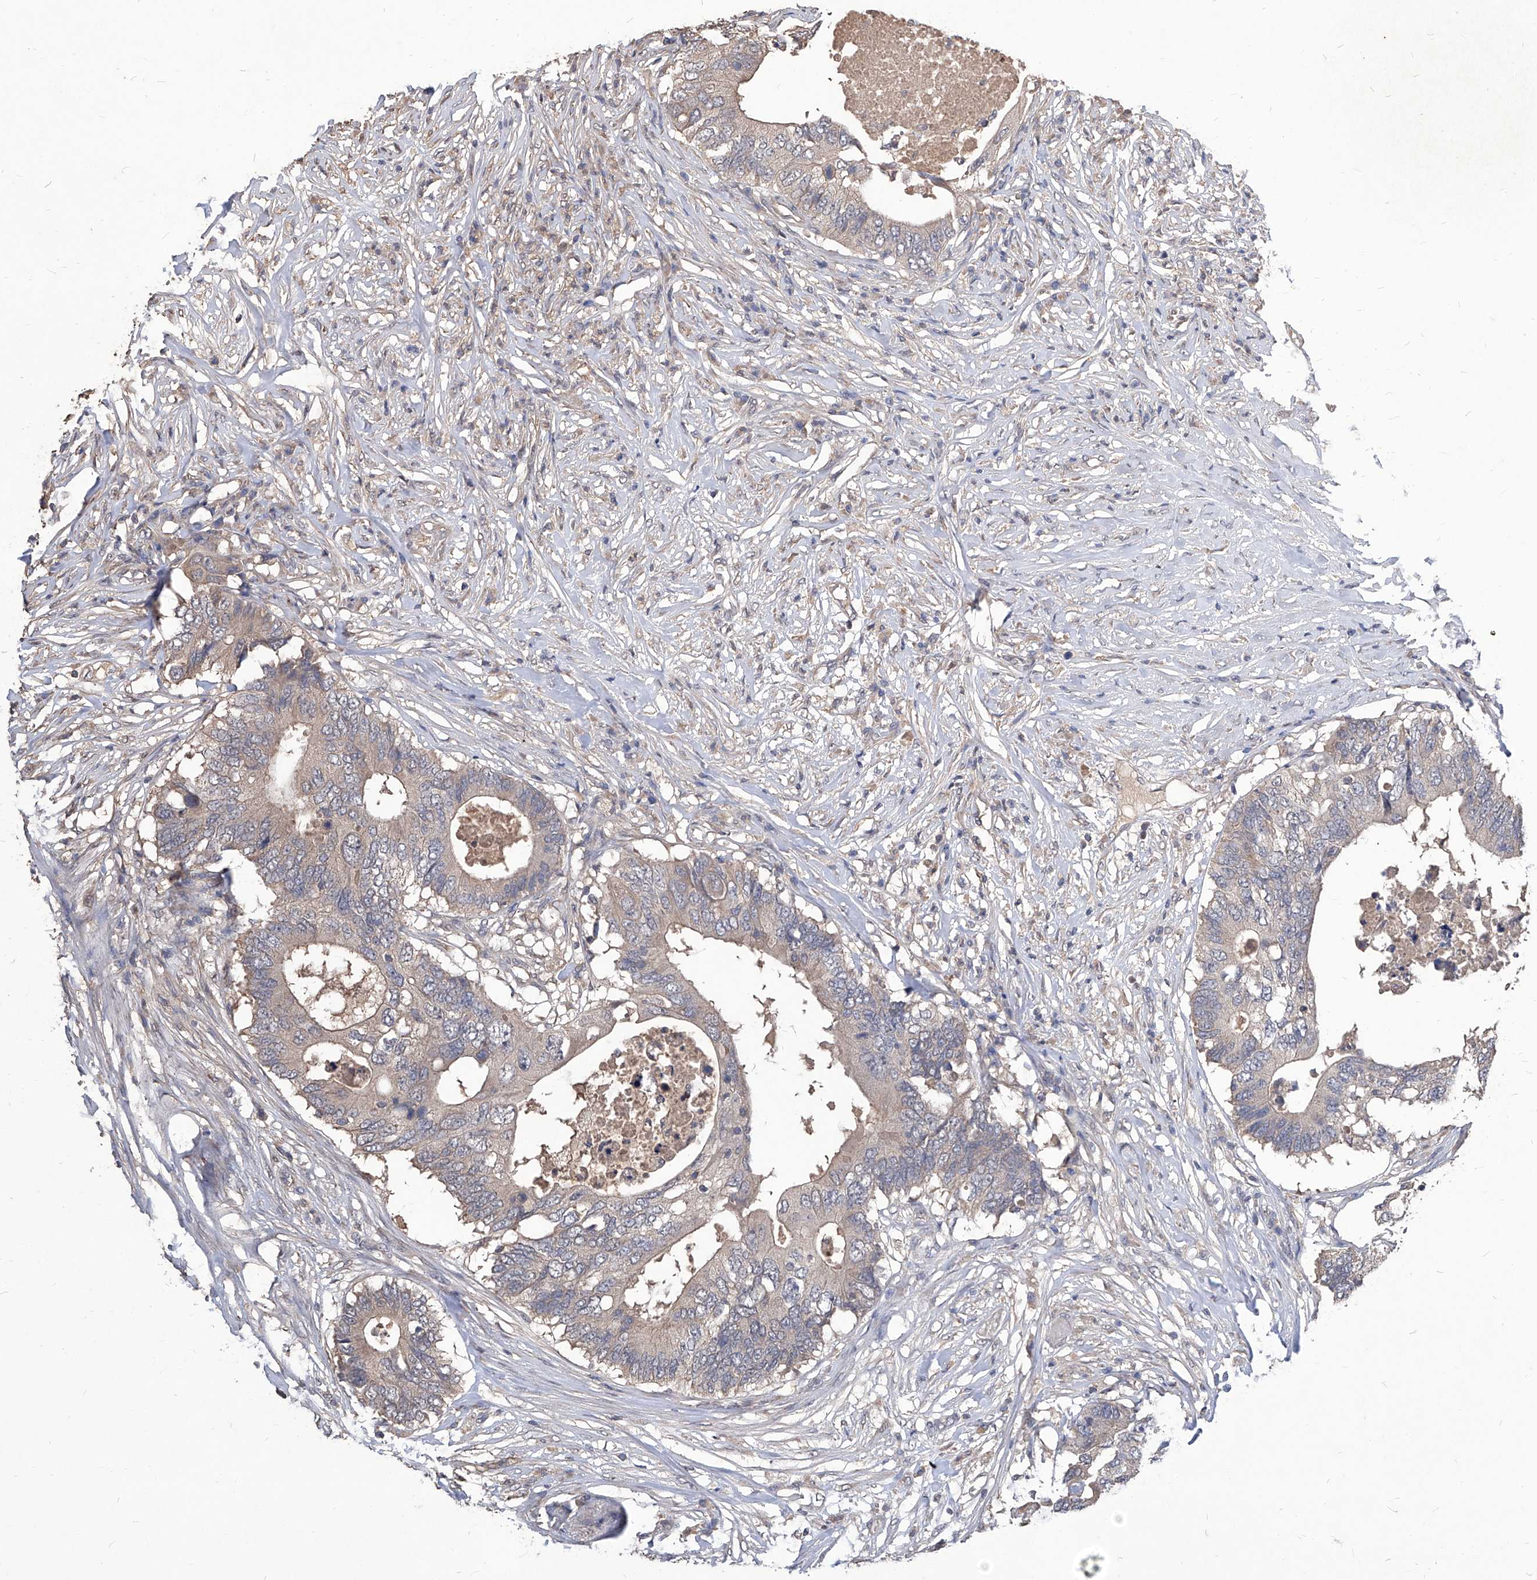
{"staining": {"intensity": "weak", "quantity": "<25%", "location": "cytoplasmic/membranous"}, "tissue": "colorectal cancer", "cell_type": "Tumor cells", "image_type": "cancer", "snomed": [{"axis": "morphology", "description": "Adenocarcinoma, NOS"}, {"axis": "topography", "description": "Colon"}], "caption": "Immunohistochemistry (IHC) micrograph of human colorectal cancer stained for a protein (brown), which reveals no staining in tumor cells.", "gene": "SYNGR1", "patient": {"sex": "male", "age": 71}}